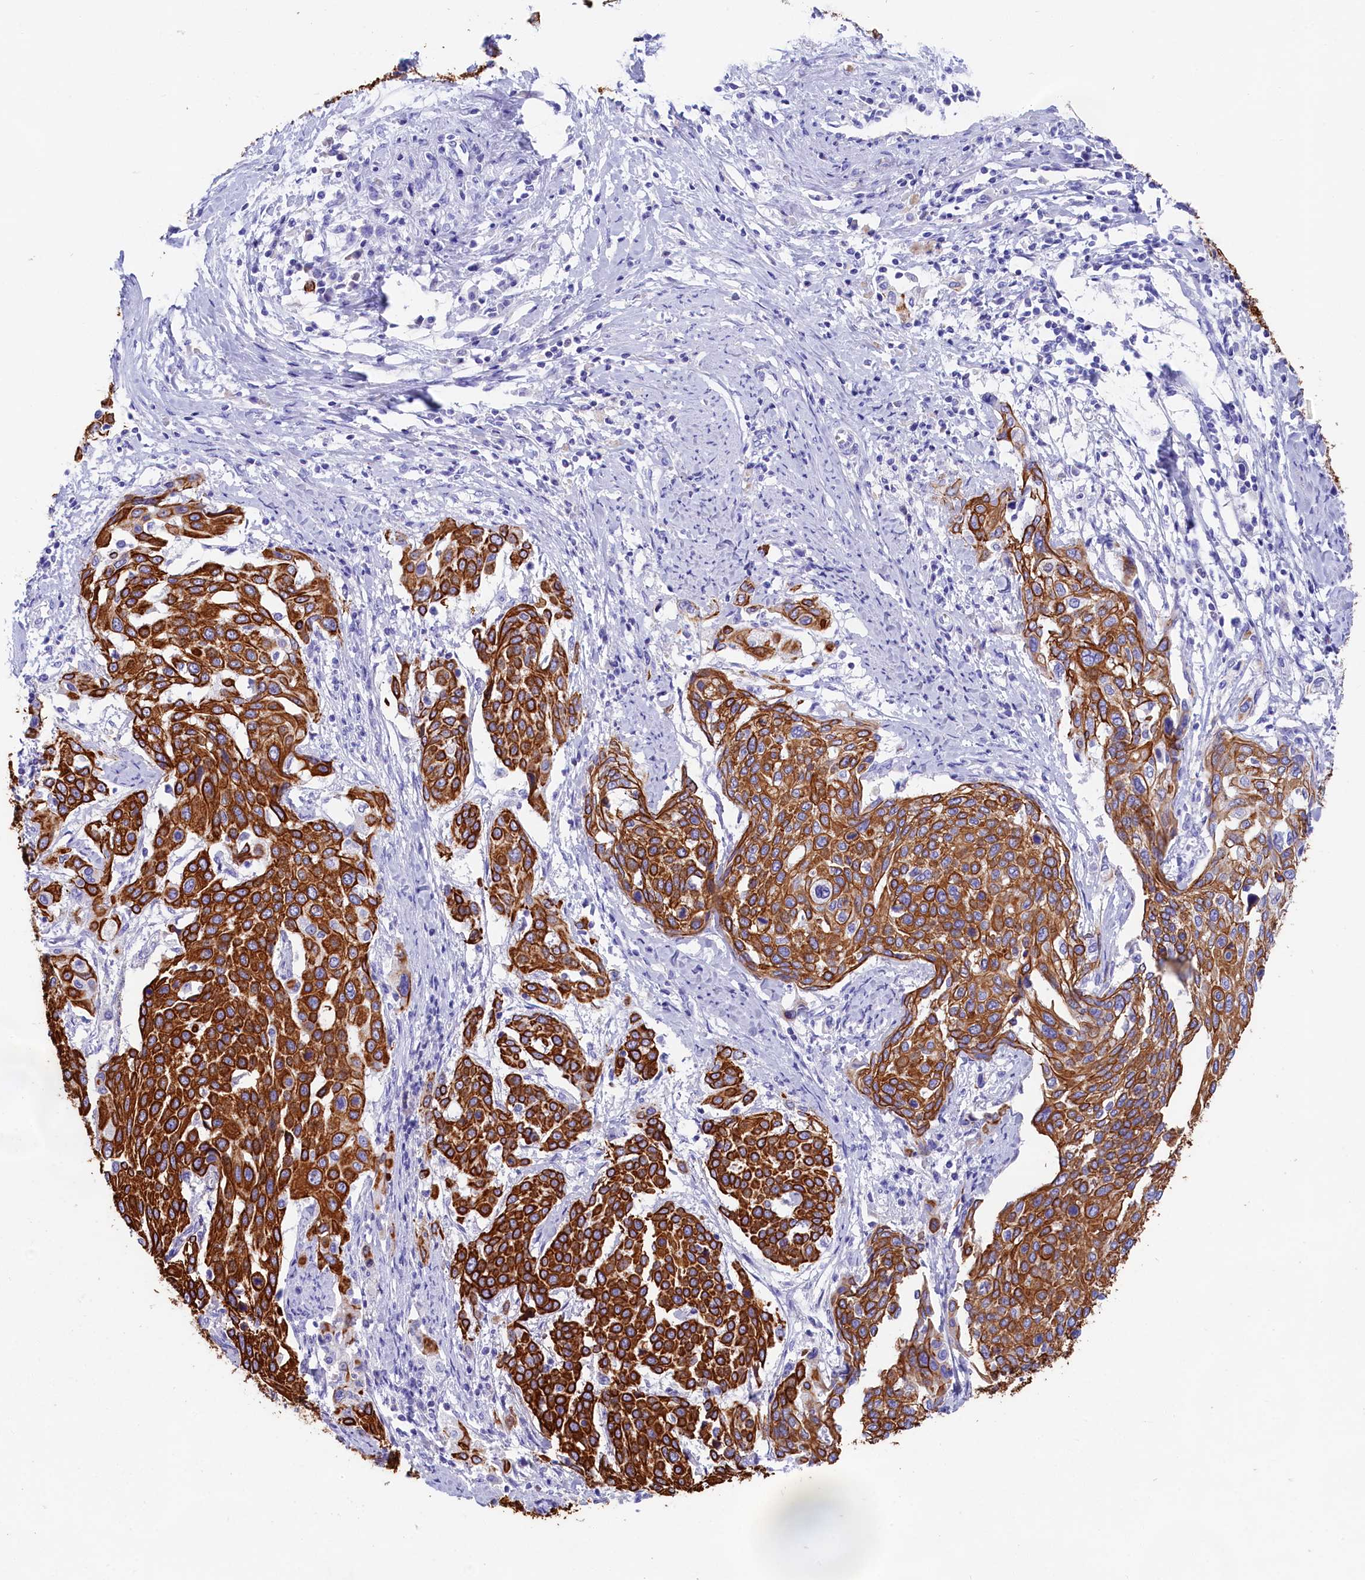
{"staining": {"intensity": "strong", "quantity": ">75%", "location": "cytoplasmic/membranous"}, "tissue": "cervical cancer", "cell_type": "Tumor cells", "image_type": "cancer", "snomed": [{"axis": "morphology", "description": "Squamous cell carcinoma, NOS"}, {"axis": "topography", "description": "Cervix"}], "caption": "Immunohistochemical staining of cervical squamous cell carcinoma displays high levels of strong cytoplasmic/membranous protein expression in about >75% of tumor cells. (DAB = brown stain, brightfield microscopy at high magnification).", "gene": "SULT2A1", "patient": {"sex": "female", "age": 44}}